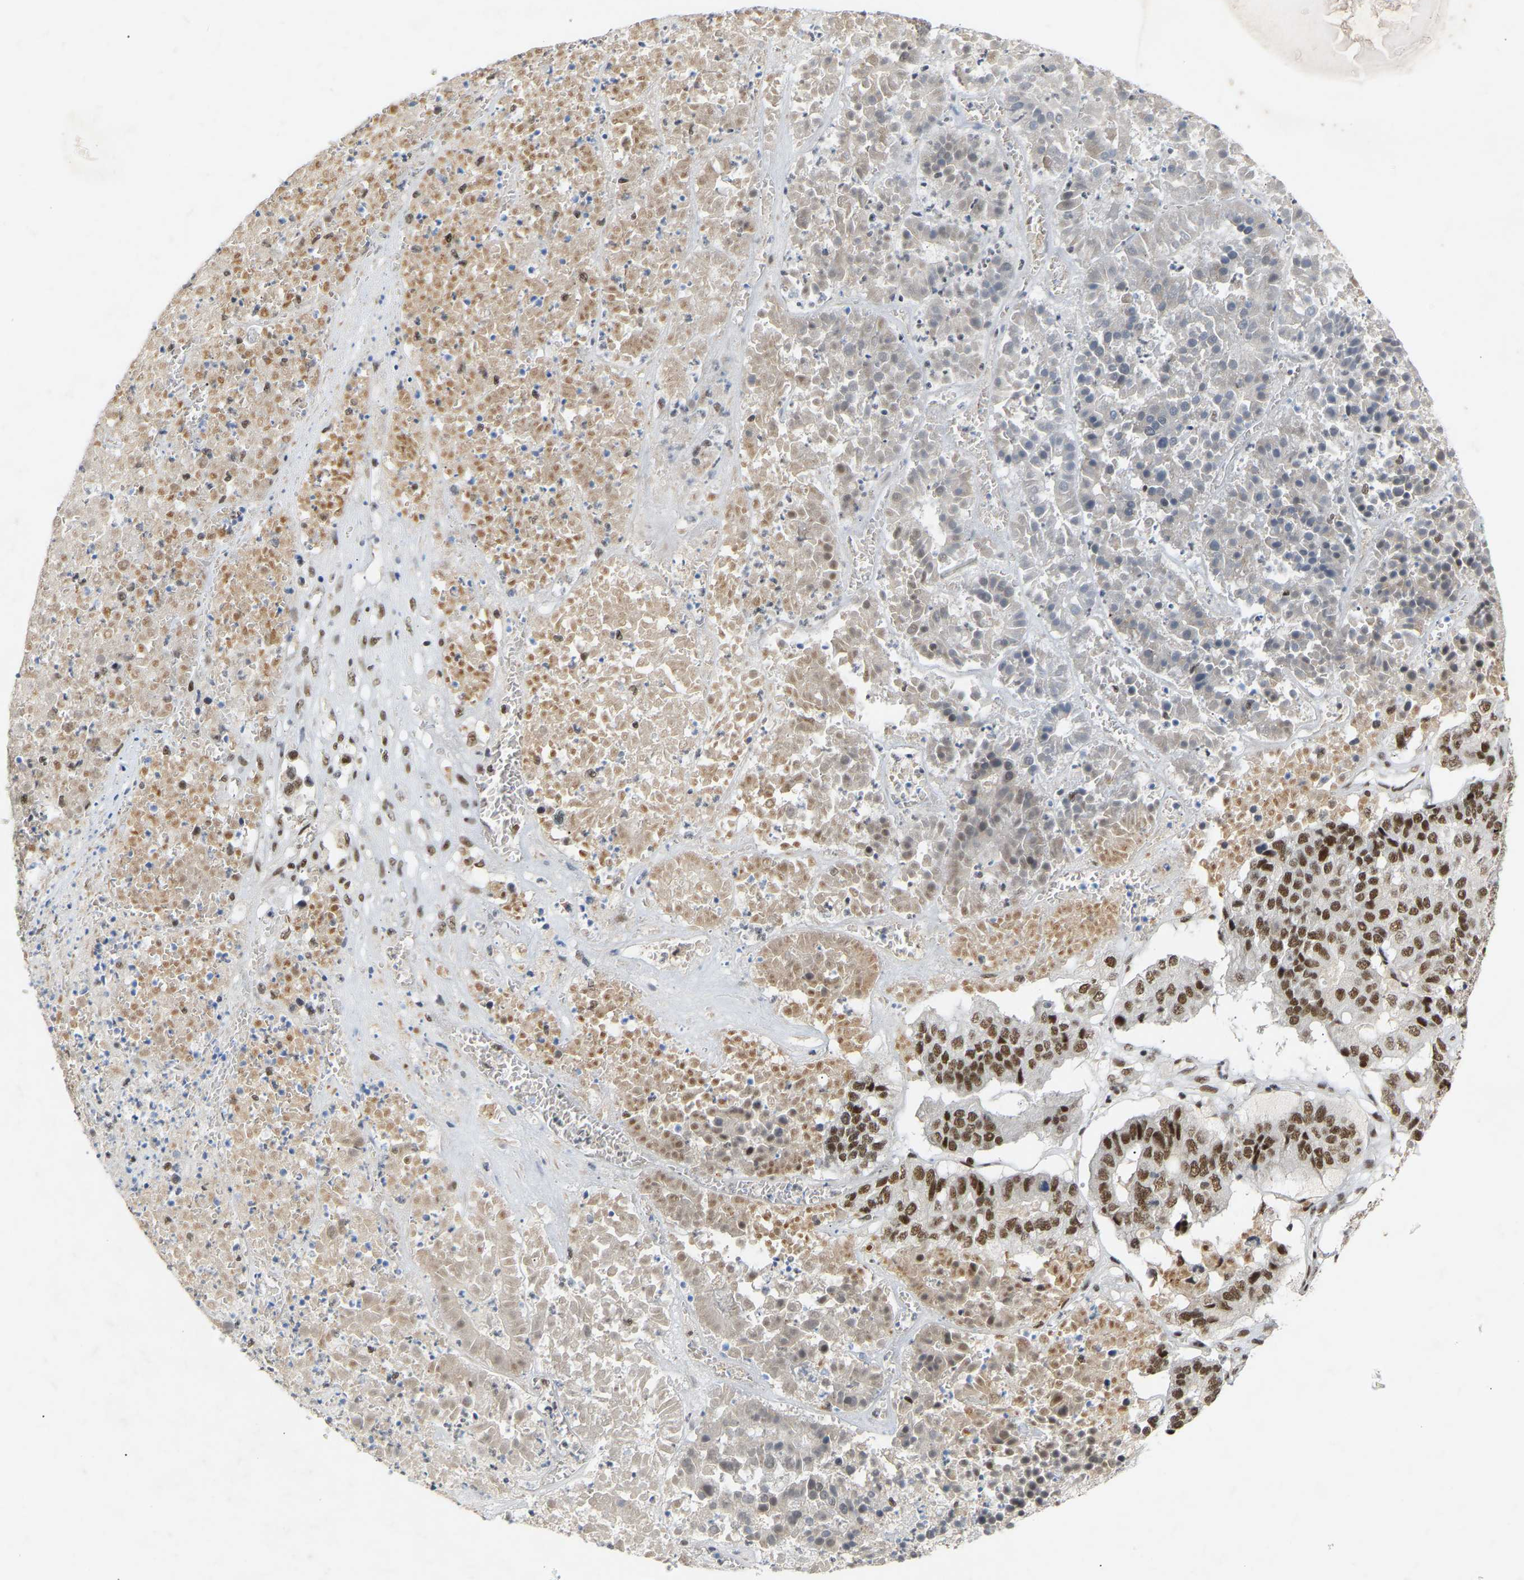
{"staining": {"intensity": "strong", "quantity": ">75%", "location": "nuclear"}, "tissue": "pancreatic cancer", "cell_type": "Tumor cells", "image_type": "cancer", "snomed": [{"axis": "morphology", "description": "Adenocarcinoma, NOS"}, {"axis": "topography", "description": "Pancreas"}], "caption": "Pancreatic cancer stained for a protein shows strong nuclear positivity in tumor cells. (IHC, brightfield microscopy, high magnification).", "gene": "NELFB", "patient": {"sex": "male", "age": 50}}